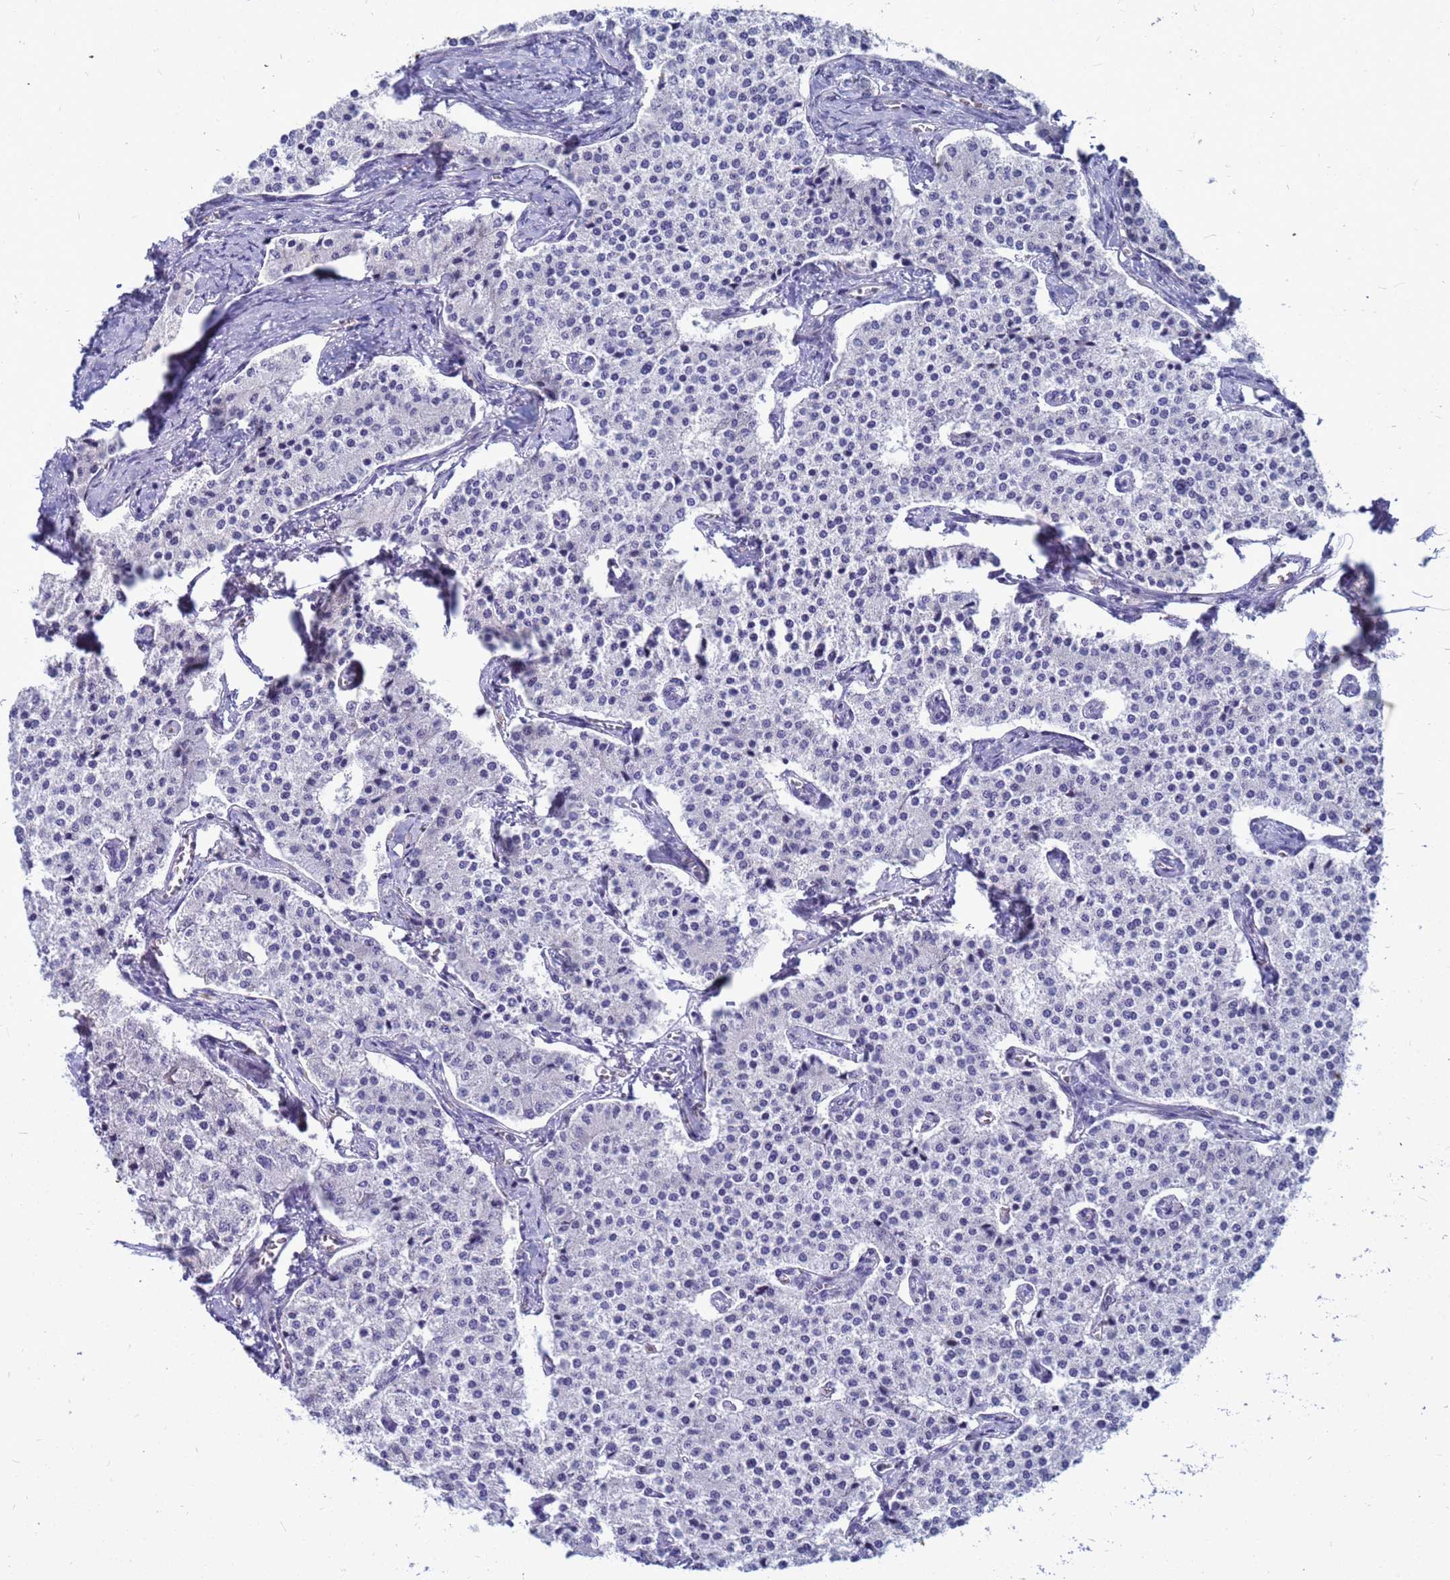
{"staining": {"intensity": "negative", "quantity": "none", "location": "none"}, "tissue": "carcinoid", "cell_type": "Tumor cells", "image_type": "cancer", "snomed": [{"axis": "morphology", "description": "Carcinoid, malignant, NOS"}, {"axis": "topography", "description": "Colon"}], "caption": "Protein analysis of carcinoid shows no significant staining in tumor cells.", "gene": "LRATD1", "patient": {"sex": "female", "age": 52}}